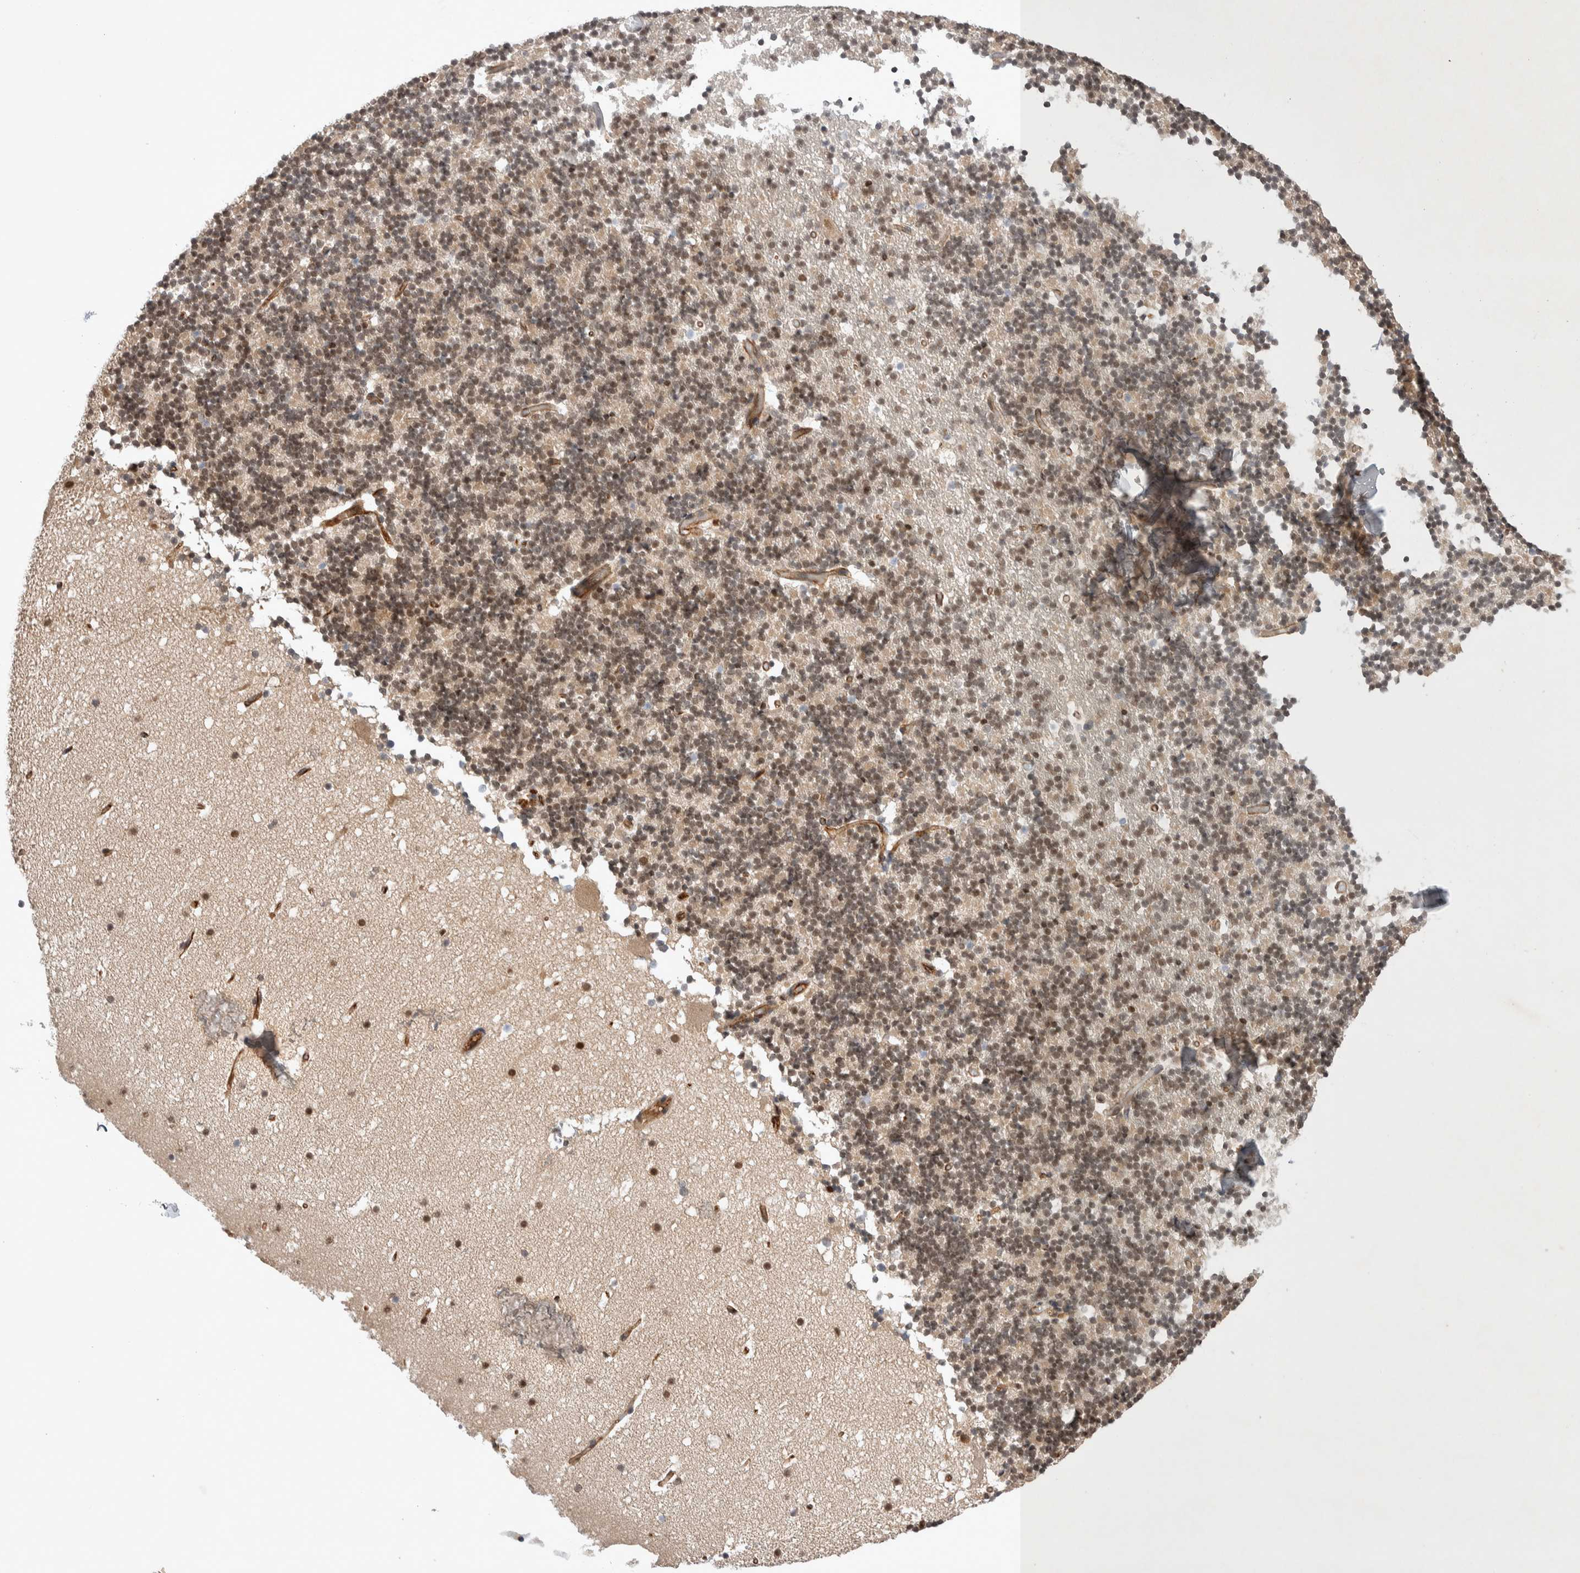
{"staining": {"intensity": "moderate", "quantity": ">75%", "location": "nuclear"}, "tissue": "cerebellum", "cell_type": "Cells in granular layer", "image_type": "normal", "snomed": [{"axis": "morphology", "description": "Normal tissue, NOS"}, {"axis": "topography", "description": "Cerebellum"}], "caption": "This is a photomicrograph of immunohistochemistry staining of unremarkable cerebellum, which shows moderate staining in the nuclear of cells in granular layer.", "gene": "ZNF704", "patient": {"sex": "male", "age": 57}}